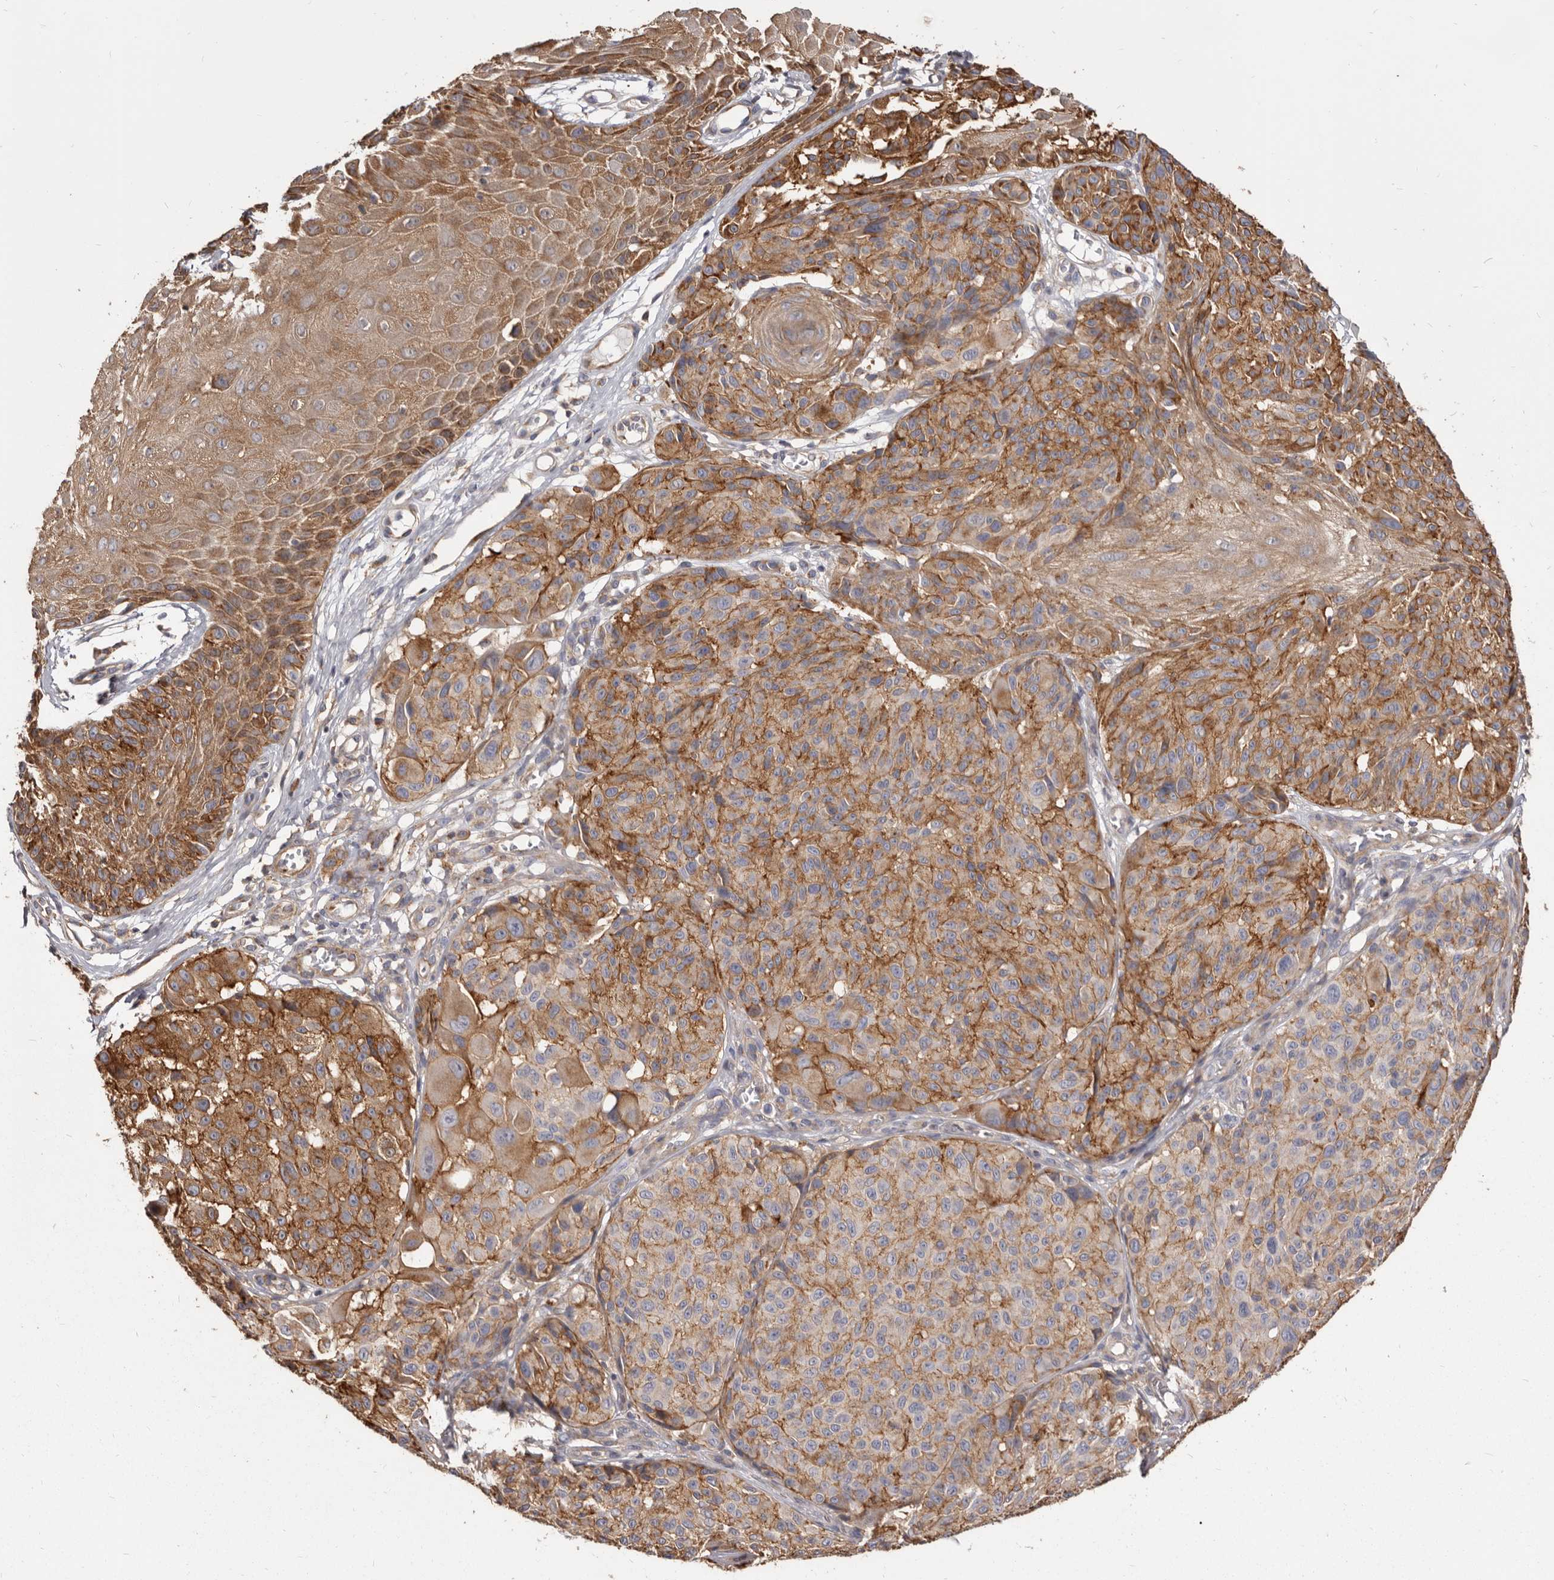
{"staining": {"intensity": "moderate", "quantity": ">75%", "location": "cytoplasmic/membranous"}, "tissue": "melanoma", "cell_type": "Tumor cells", "image_type": "cancer", "snomed": [{"axis": "morphology", "description": "Malignant melanoma, NOS"}, {"axis": "topography", "description": "Skin"}], "caption": "This image demonstrates IHC staining of malignant melanoma, with medium moderate cytoplasmic/membranous positivity in approximately >75% of tumor cells.", "gene": "TPD52", "patient": {"sex": "male", "age": 83}}